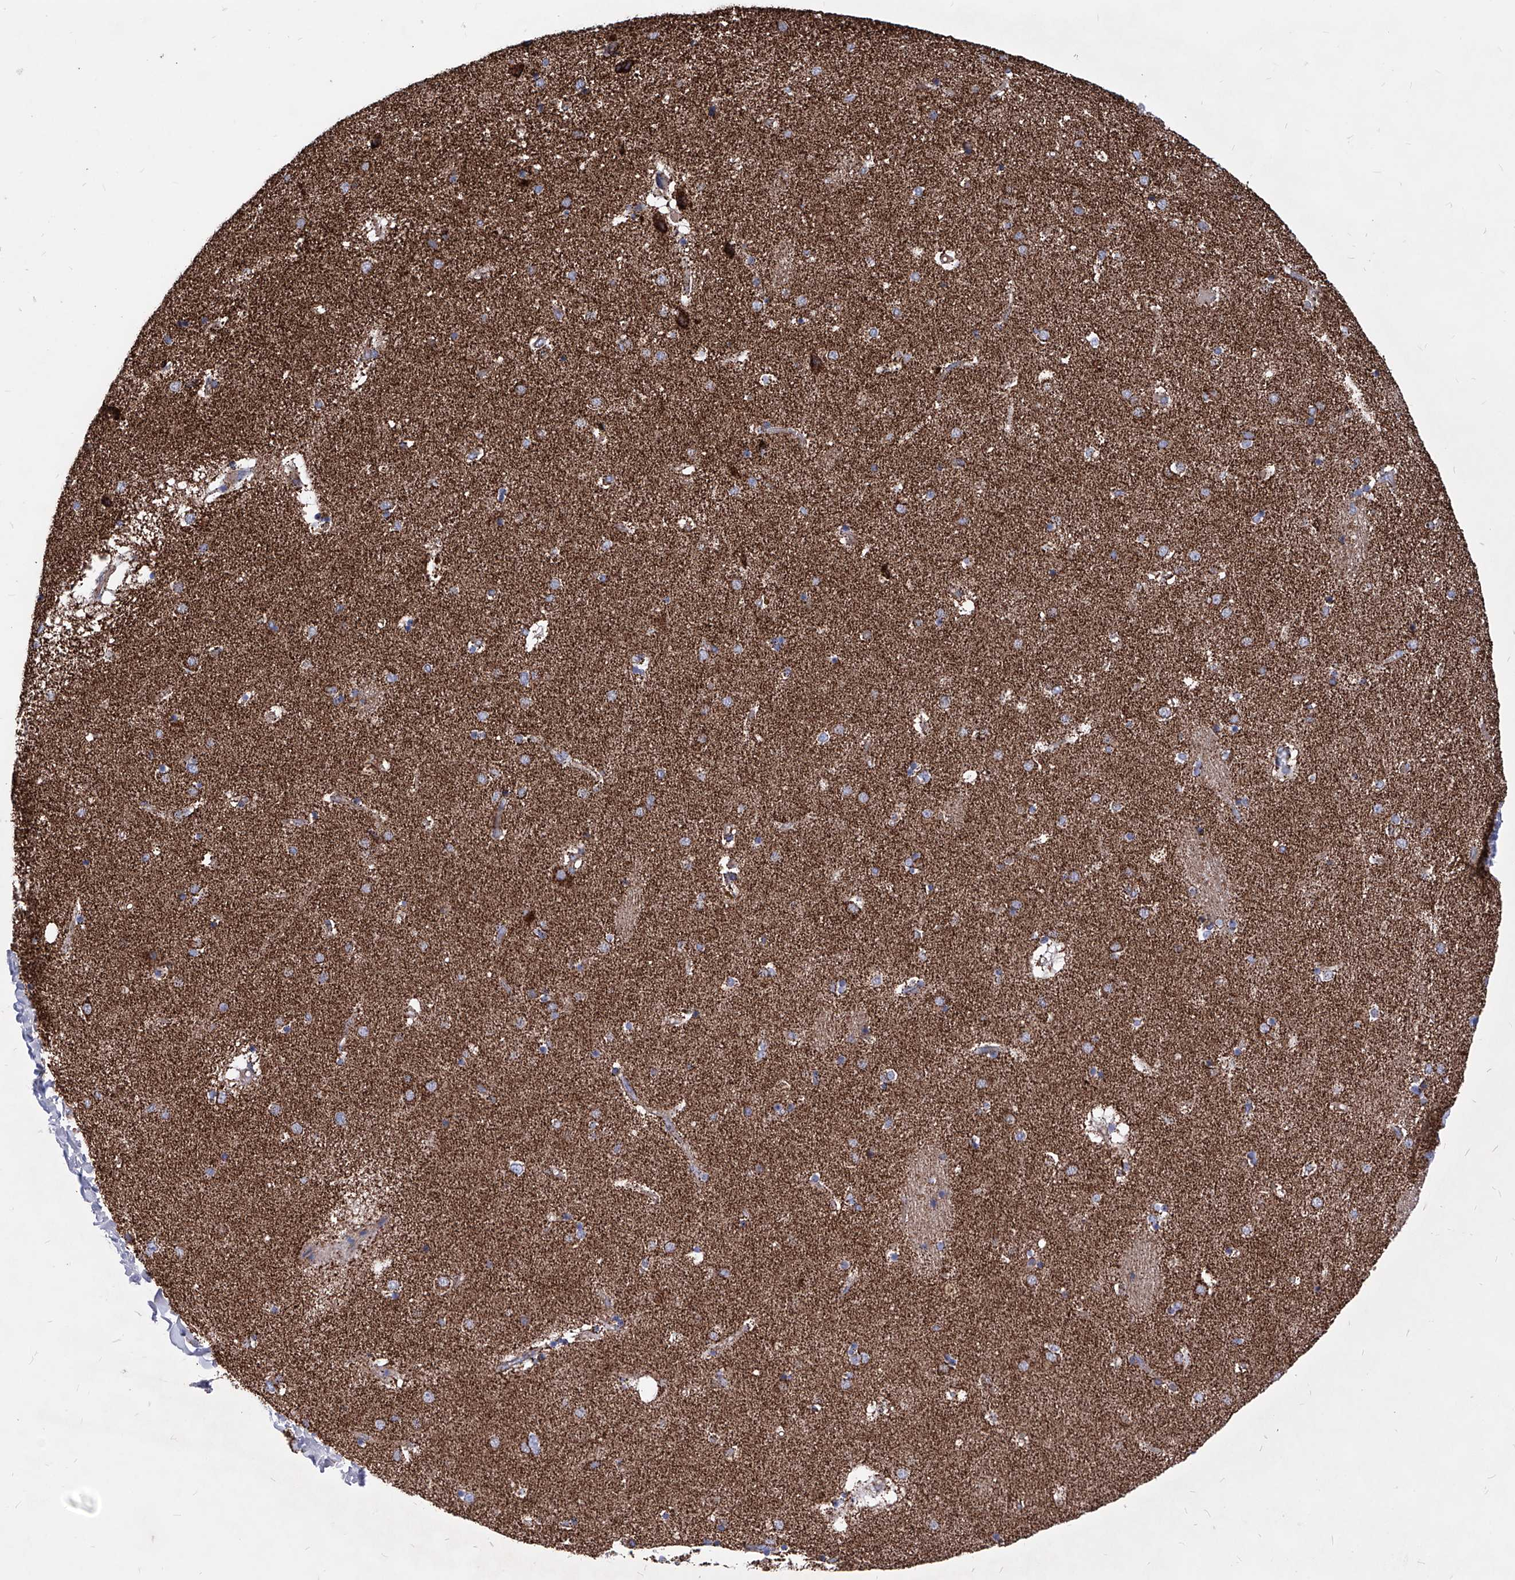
{"staining": {"intensity": "moderate", "quantity": "25%-75%", "location": "cytoplasmic/membranous"}, "tissue": "caudate", "cell_type": "Glial cells", "image_type": "normal", "snomed": [{"axis": "morphology", "description": "Normal tissue, NOS"}, {"axis": "topography", "description": "Lateral ventricle wall"}], "caption": "This image displays immunohistochemistry (IHC) staining of benign human caudate, with medium moderate cytoplasmic/membranous expression in approximately 25%-75% of glial cells.", "gene": "HRNR", "patient": {"sex": "male", "age": 70}}